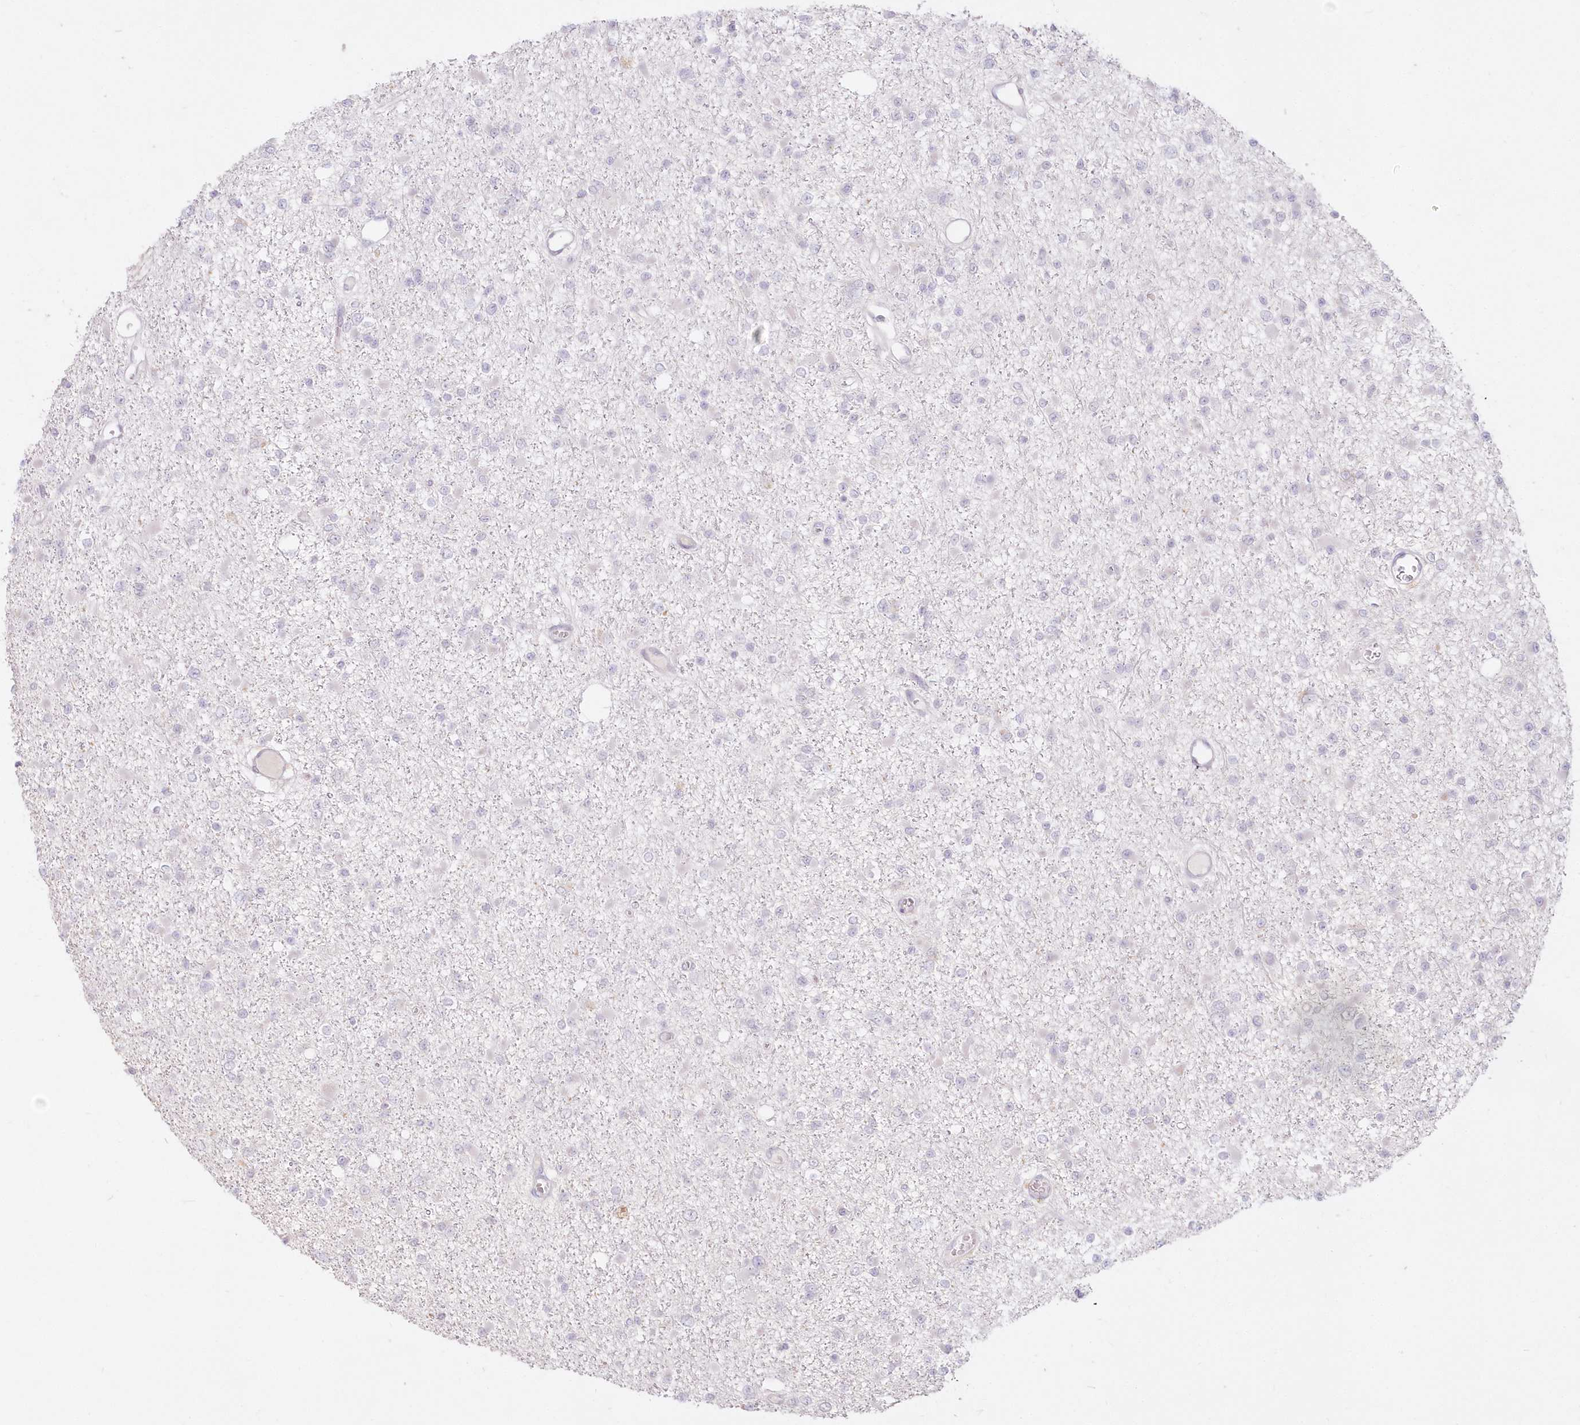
{"staining": {"intensity": "negative", "quantity": "none", "location": "none"}, "tissue": "glioma", "cell_type": "Tumor cells", "image_type": "cancer", "snomed": [{"axis": "morphology", "description": "Glioma, malignant, Low grade"}, {"axis": "topography", "description": "Brain"}], "caption": "Histopathology image shows no significant protein staining in tumor cells of low-grade glioma (malignant). Brightfield microscopy of immunohistochemistry stained with DAB (brown) and hematoxylin (blue), captured at high magnification.", "gene": "MTMR3", "patient": {"sex": "female", "age": 22}}